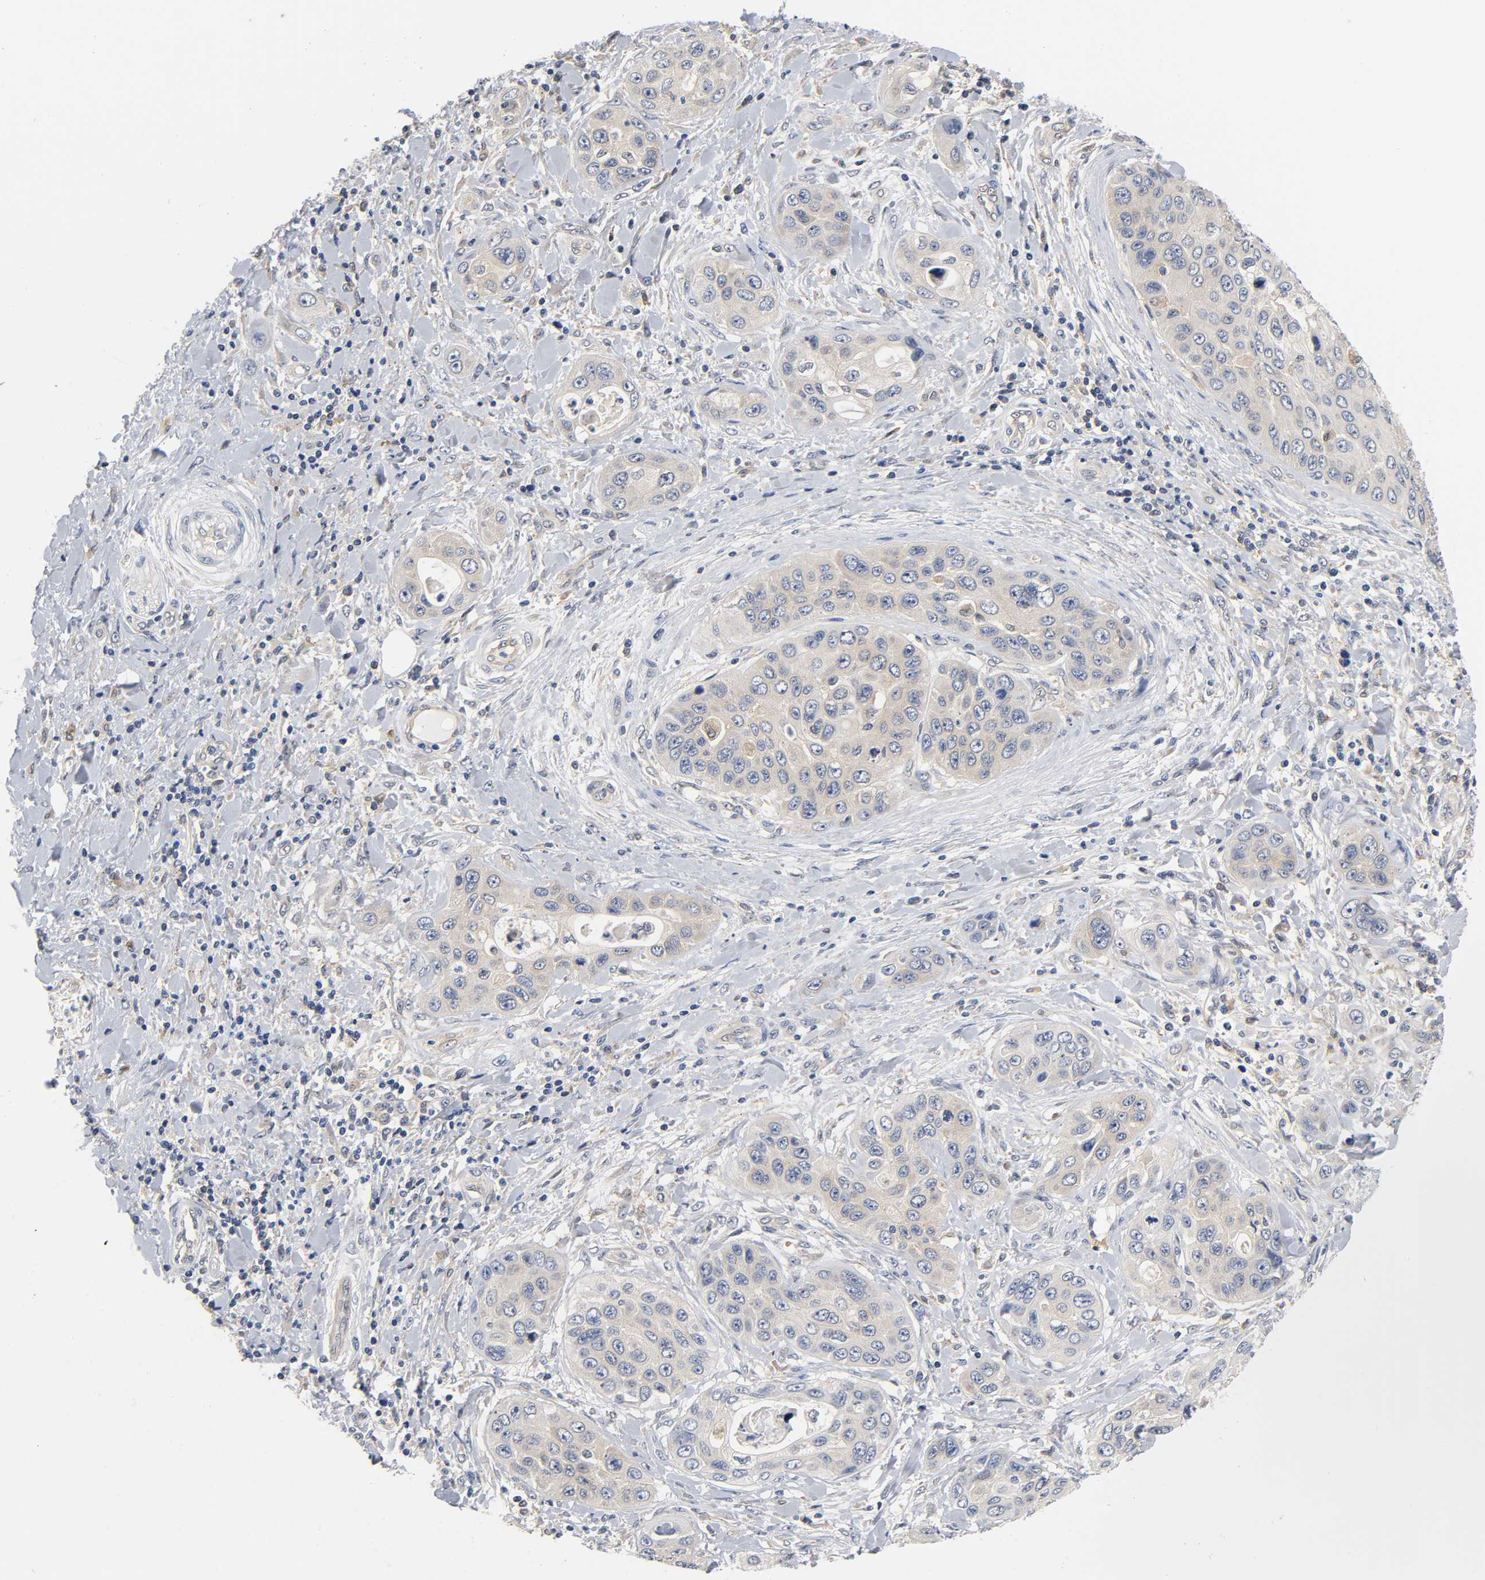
{"staining": {"intensity": "weak", "quantity": "25%-75%", "location": "cytoplasmic/membranous"}, "tissue": "pancreatic cancer", "cell_type": "Tumor cells", "image_type": "cancer", "snomed": [{"axis": "morphology", "description": "Adenocarcinoma, NOS"}, {"axis": "topography", "description": "Pancreas"}], "caption": "Immunohistochemistry (IHC) staining of pancreatic adenocarcinoma, which reveals low levels of weak cytoplasmic/membranous positivity in approximately 25%-75% of tumor cells indicating weak cytoplasmic/membranous protein staining. The staining was performed using DAB (brown) for protein detection and nuclei were counterstained in hematoxylin (blue).", "gene": "FYN", "patient": {"sex": "female", "age": 70}}